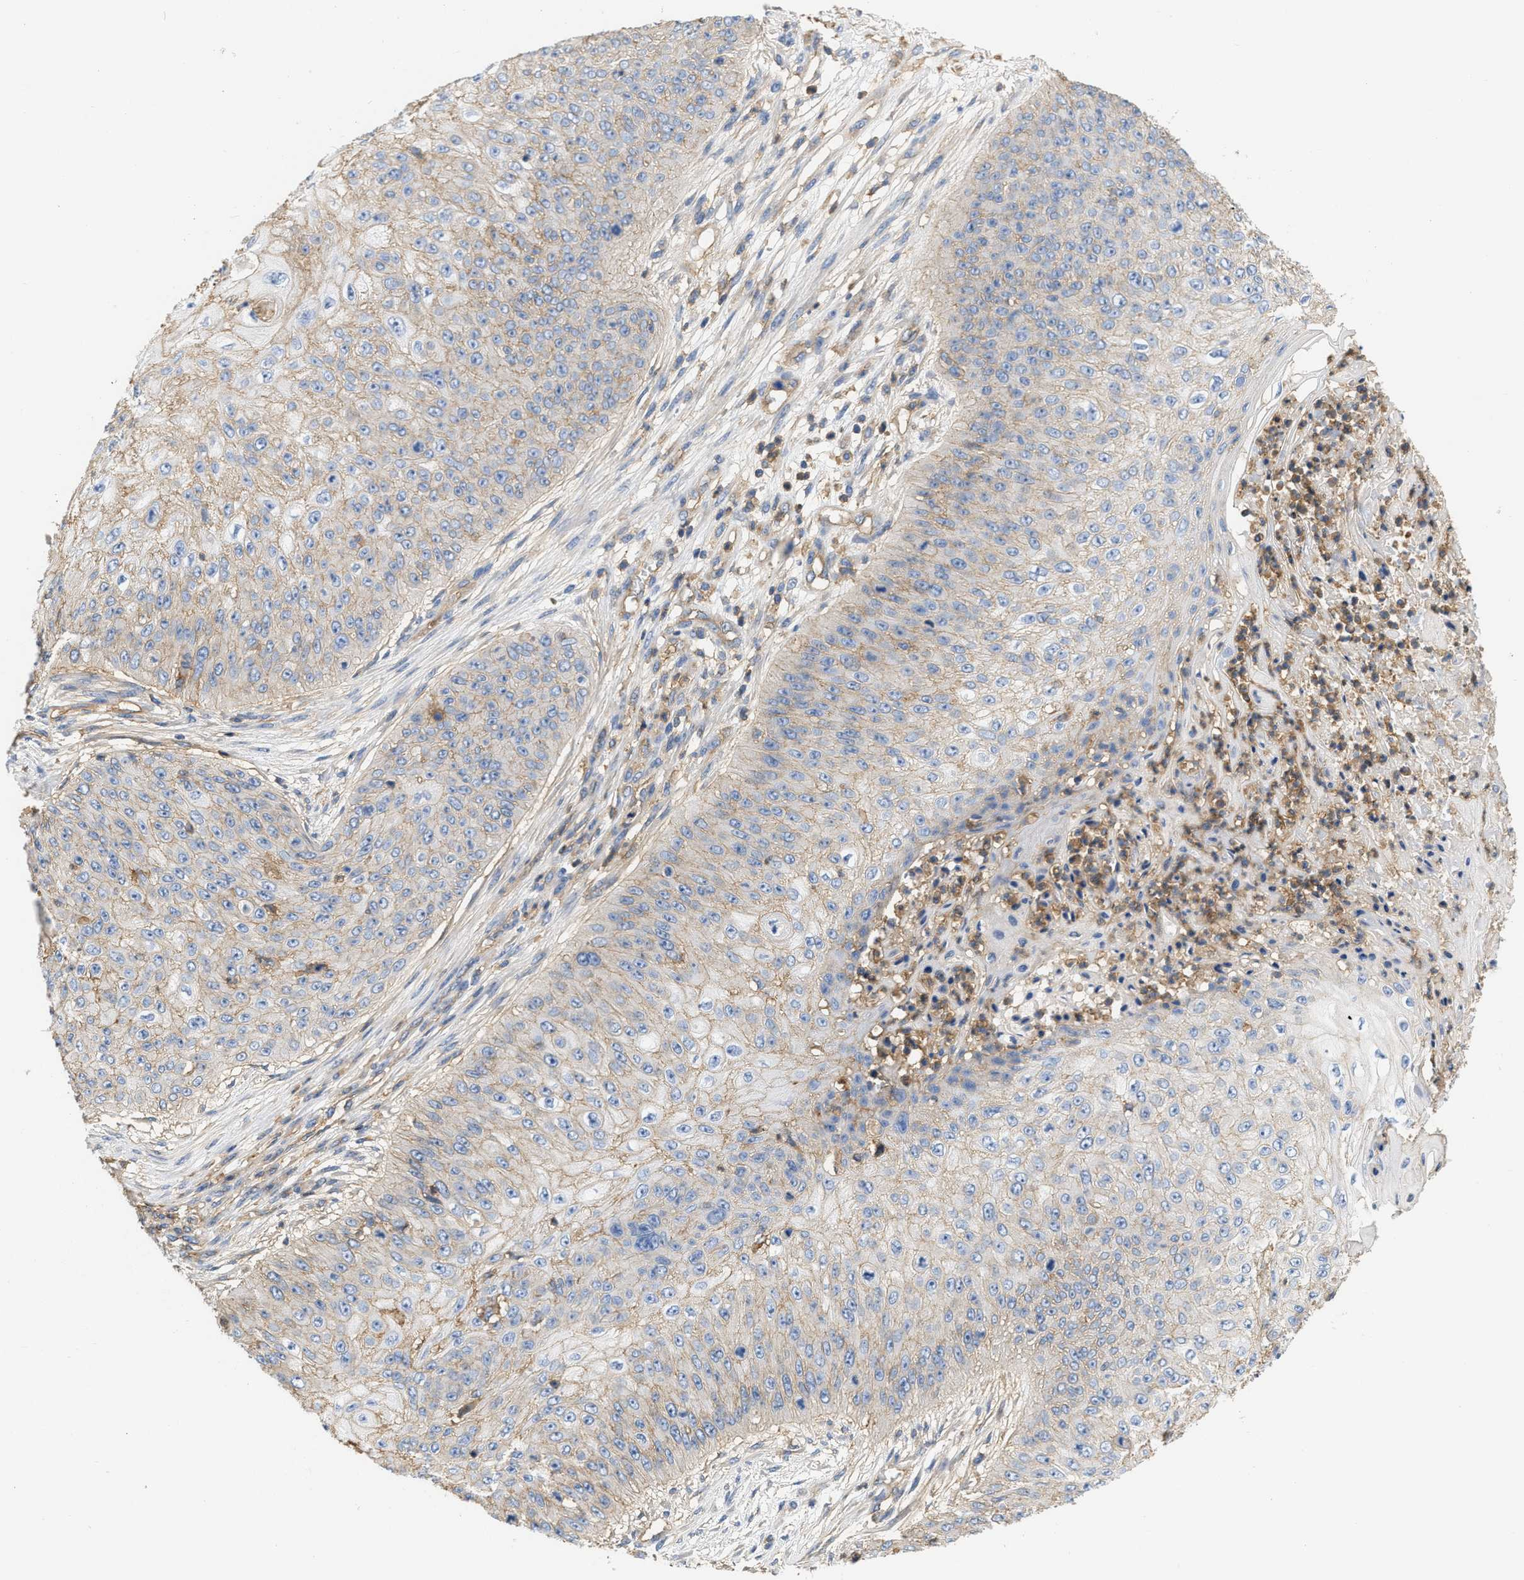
{"staining": {"intensity": "weak", "quantity": "25%-75%", "location": "cytoplasmic/membranous"}, "tissue": "skin cancer", "cell_type": "Tumor cells", "image_type": "cancer", "snomed": [{"axis": "morphology", "description": "Squamous cell carcinoma, NOS"}, {"axis": "topography", "description": "Skin"}], "caption": "Brown immunohistochemical staining in squamous cell carcinoma (skin) exhibits weak cytoplasmic/membranous positivity in approximately 25%-75% of tumor cells. The staining was performed using DAB (3,3'-diaminobenzidine), with brown indicating positive protein expression. Nuclei are stained blue with hematoxylin.", "gene": "GNB4", "patient": {"sex": "female", "age": 80}}